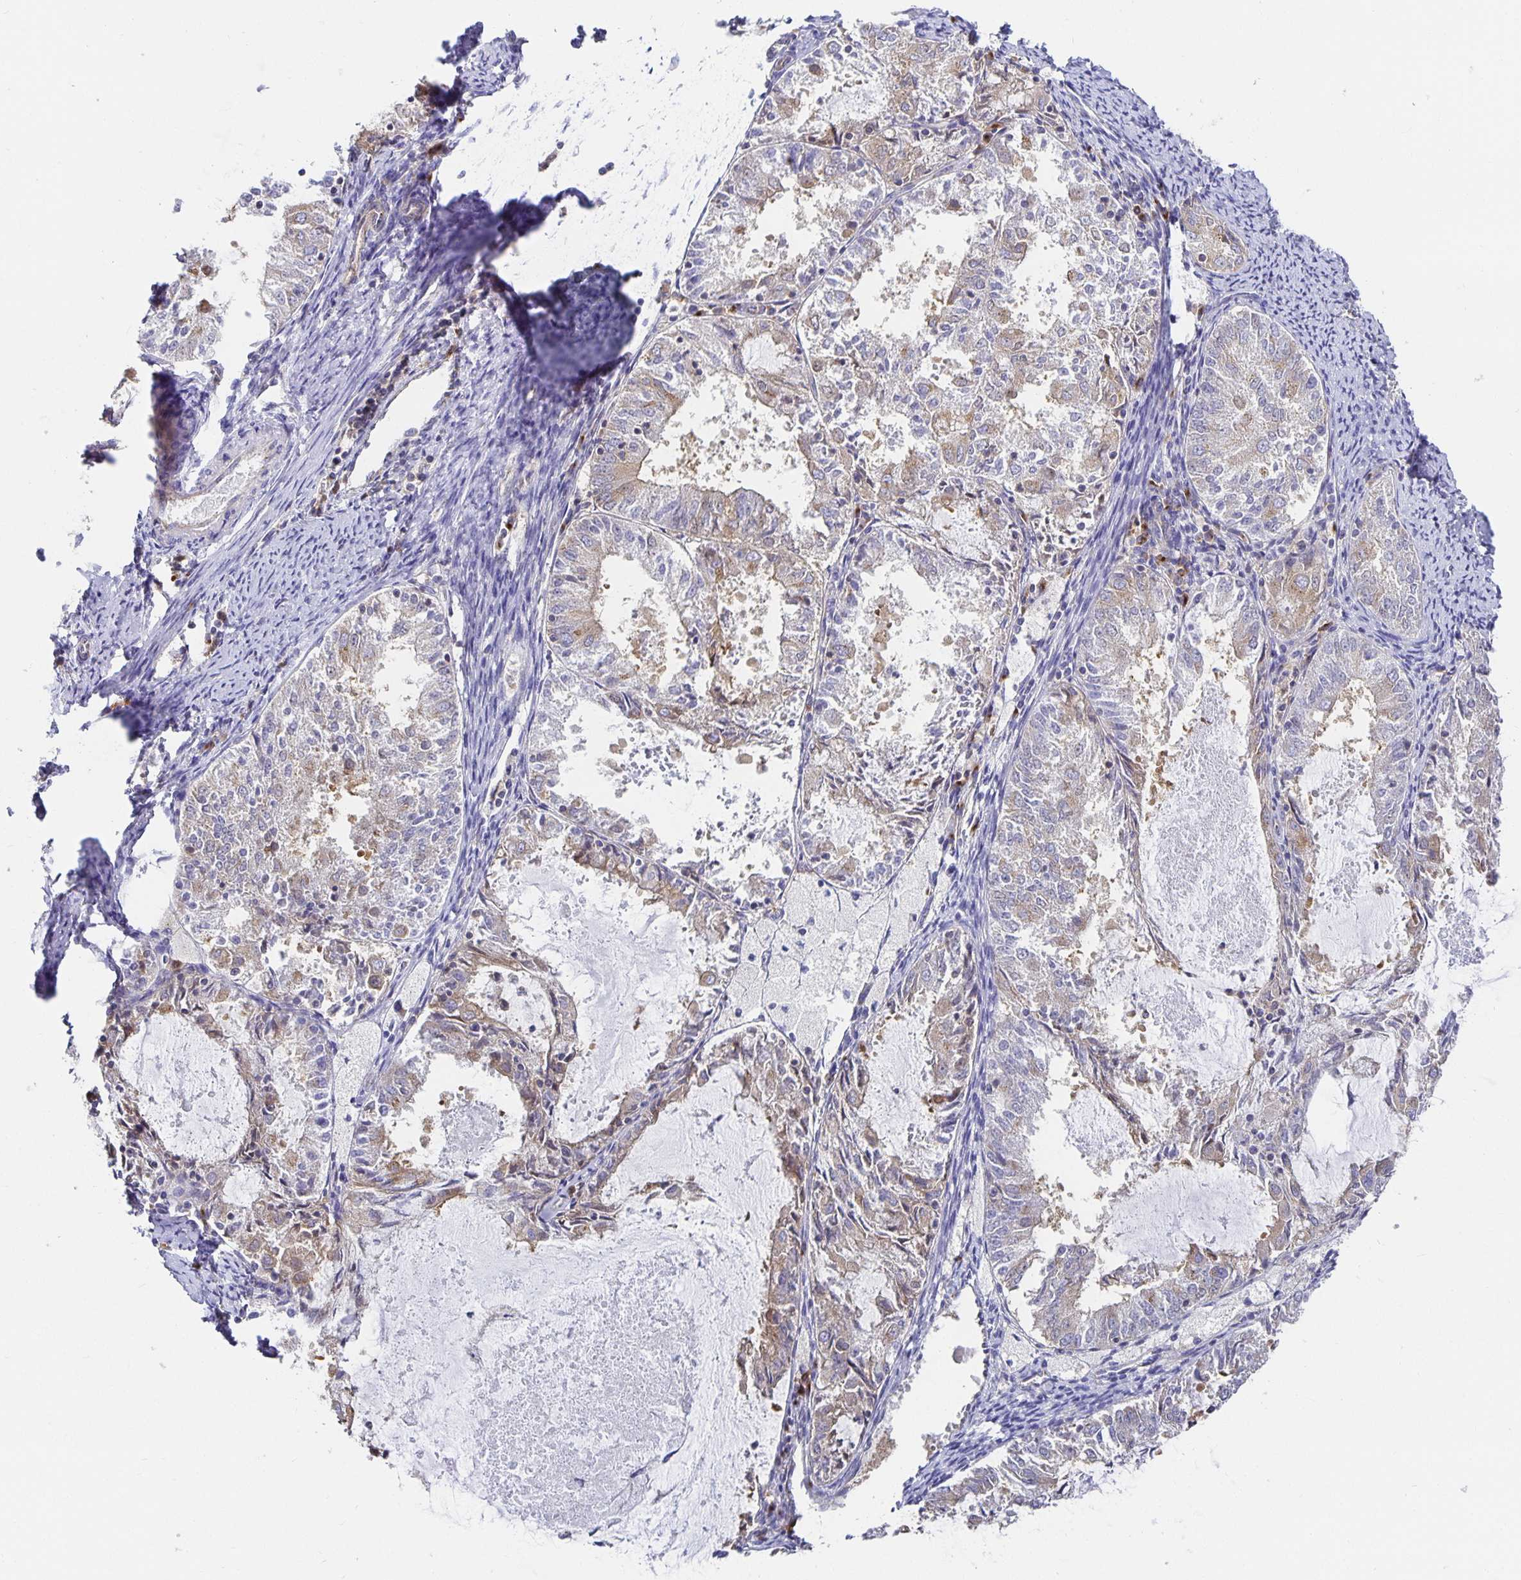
{"staining": {"intensity": "weak", "quantity": "<25%", "location": "cytoplasmic/membranous"}, "tissue": "endometrial cancer", "cell_type": "Tumor cells", "image_type": "cancer", "snomed": [{"axis": "morphology", "description": "Adenocarcinoma, NOS"}, {"axis": "topography", "description": "Endometrium"}], "caption": "Photomicrograph shows no protein expression in tumor cells of endometrial adenocarcinoma tissue. (Immunohistochemistry (ihc), brightfield microscopy, high magnification).", "gene": "USO1", "patient": {"sex": "female", "age": 57}}